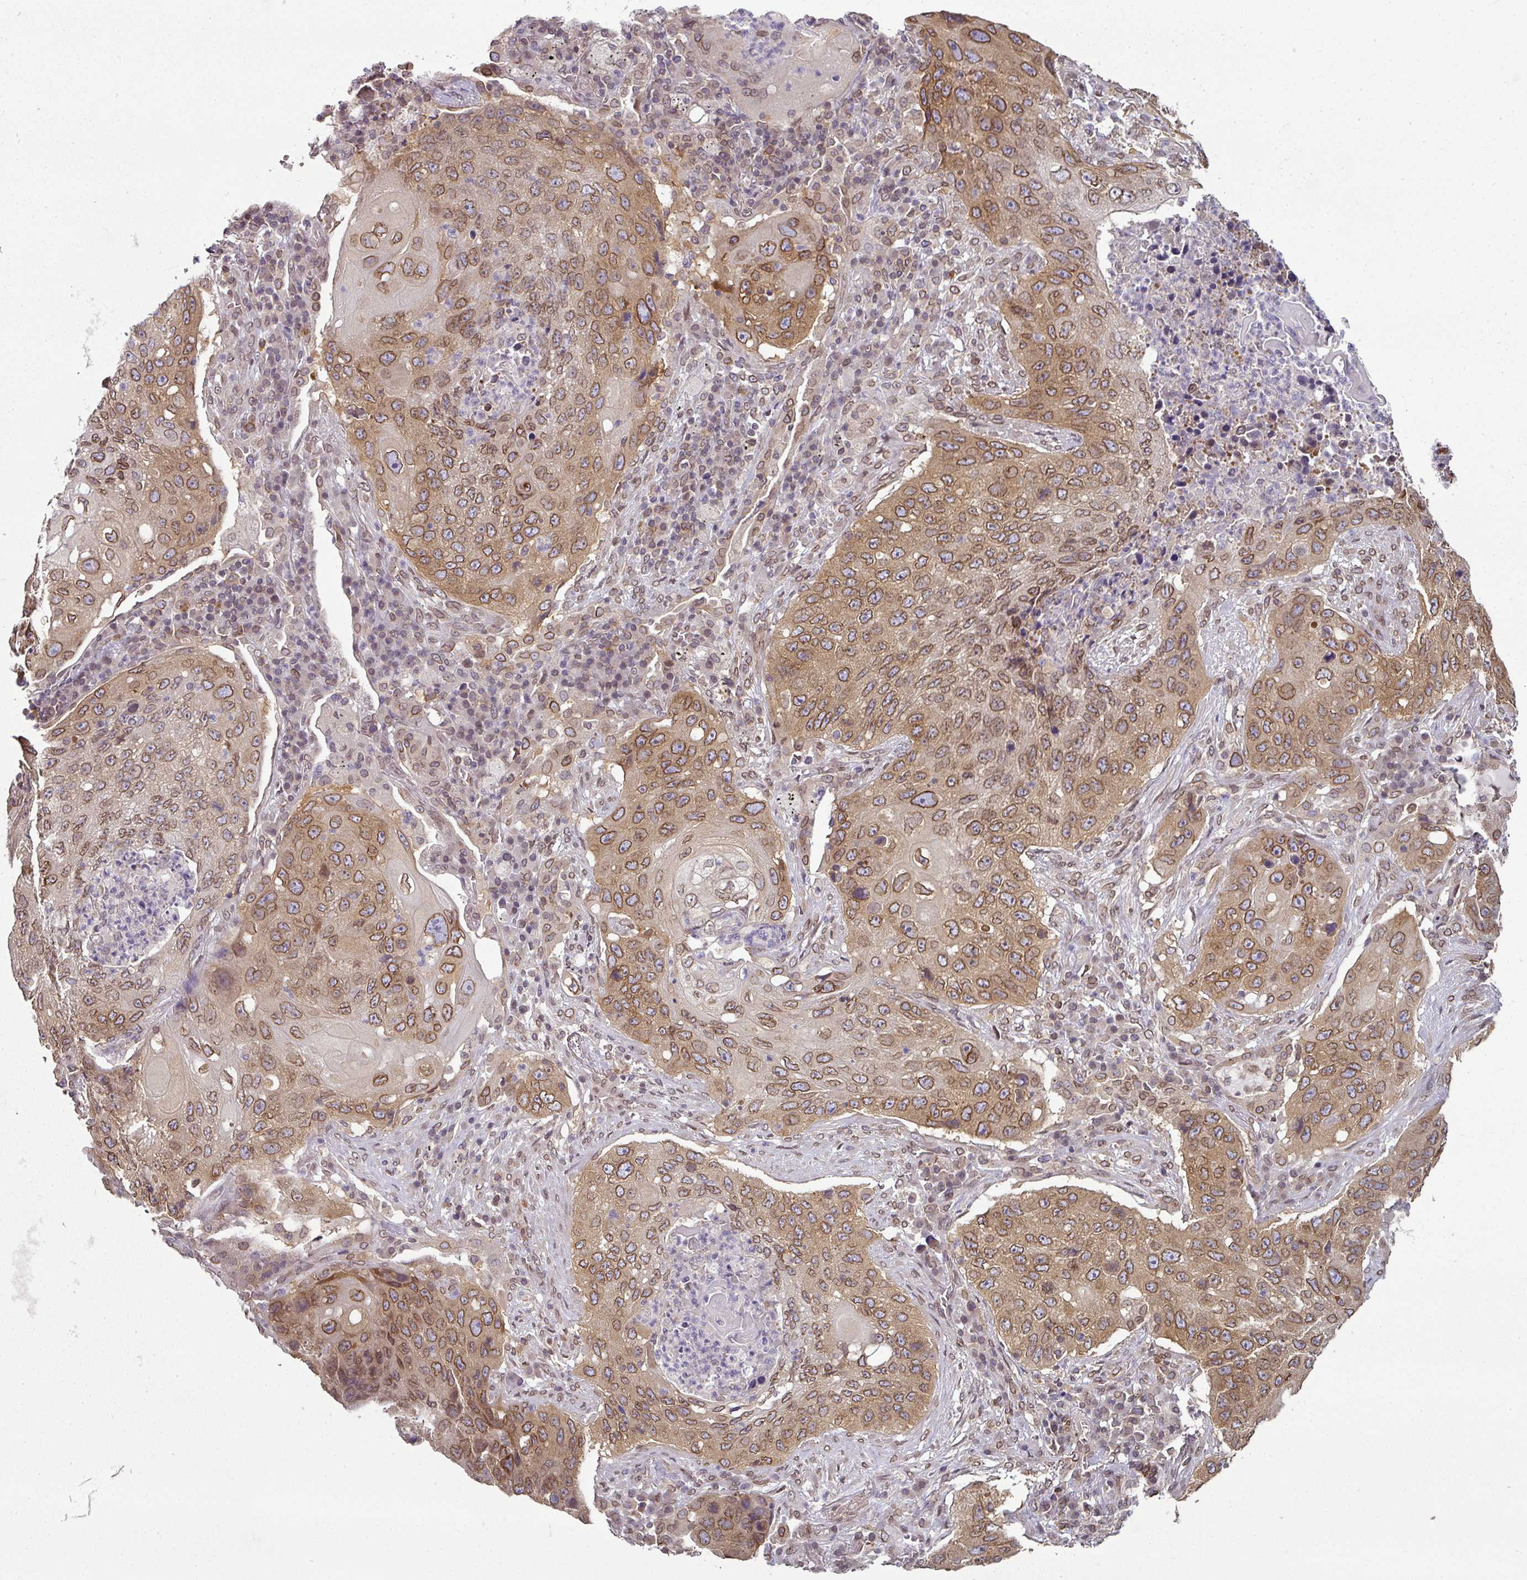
{"staining": {"intensity": "moderate", "quantity": ">75%", "location": "cytoplasmic/membranous,nuclear"}, "tissue": "lung cancer", "cell_type": "Tumor cells", "image_type": "cancer", "snomed": [{"axis": "morphology", "description": "Squamous cell carcinoma, NOS"}, {"axis": "topography", "description": "Lung"}], "caption": "IHC (DAB) staining of human lung cancer (squamous cell carcinoma) reveals moderate cytoplasmic/membranous and nuclear protein positivity in about >75% of tumor cells.", "gene": "RANGAP1", "patient": {"sex": "female", "age": 63}}